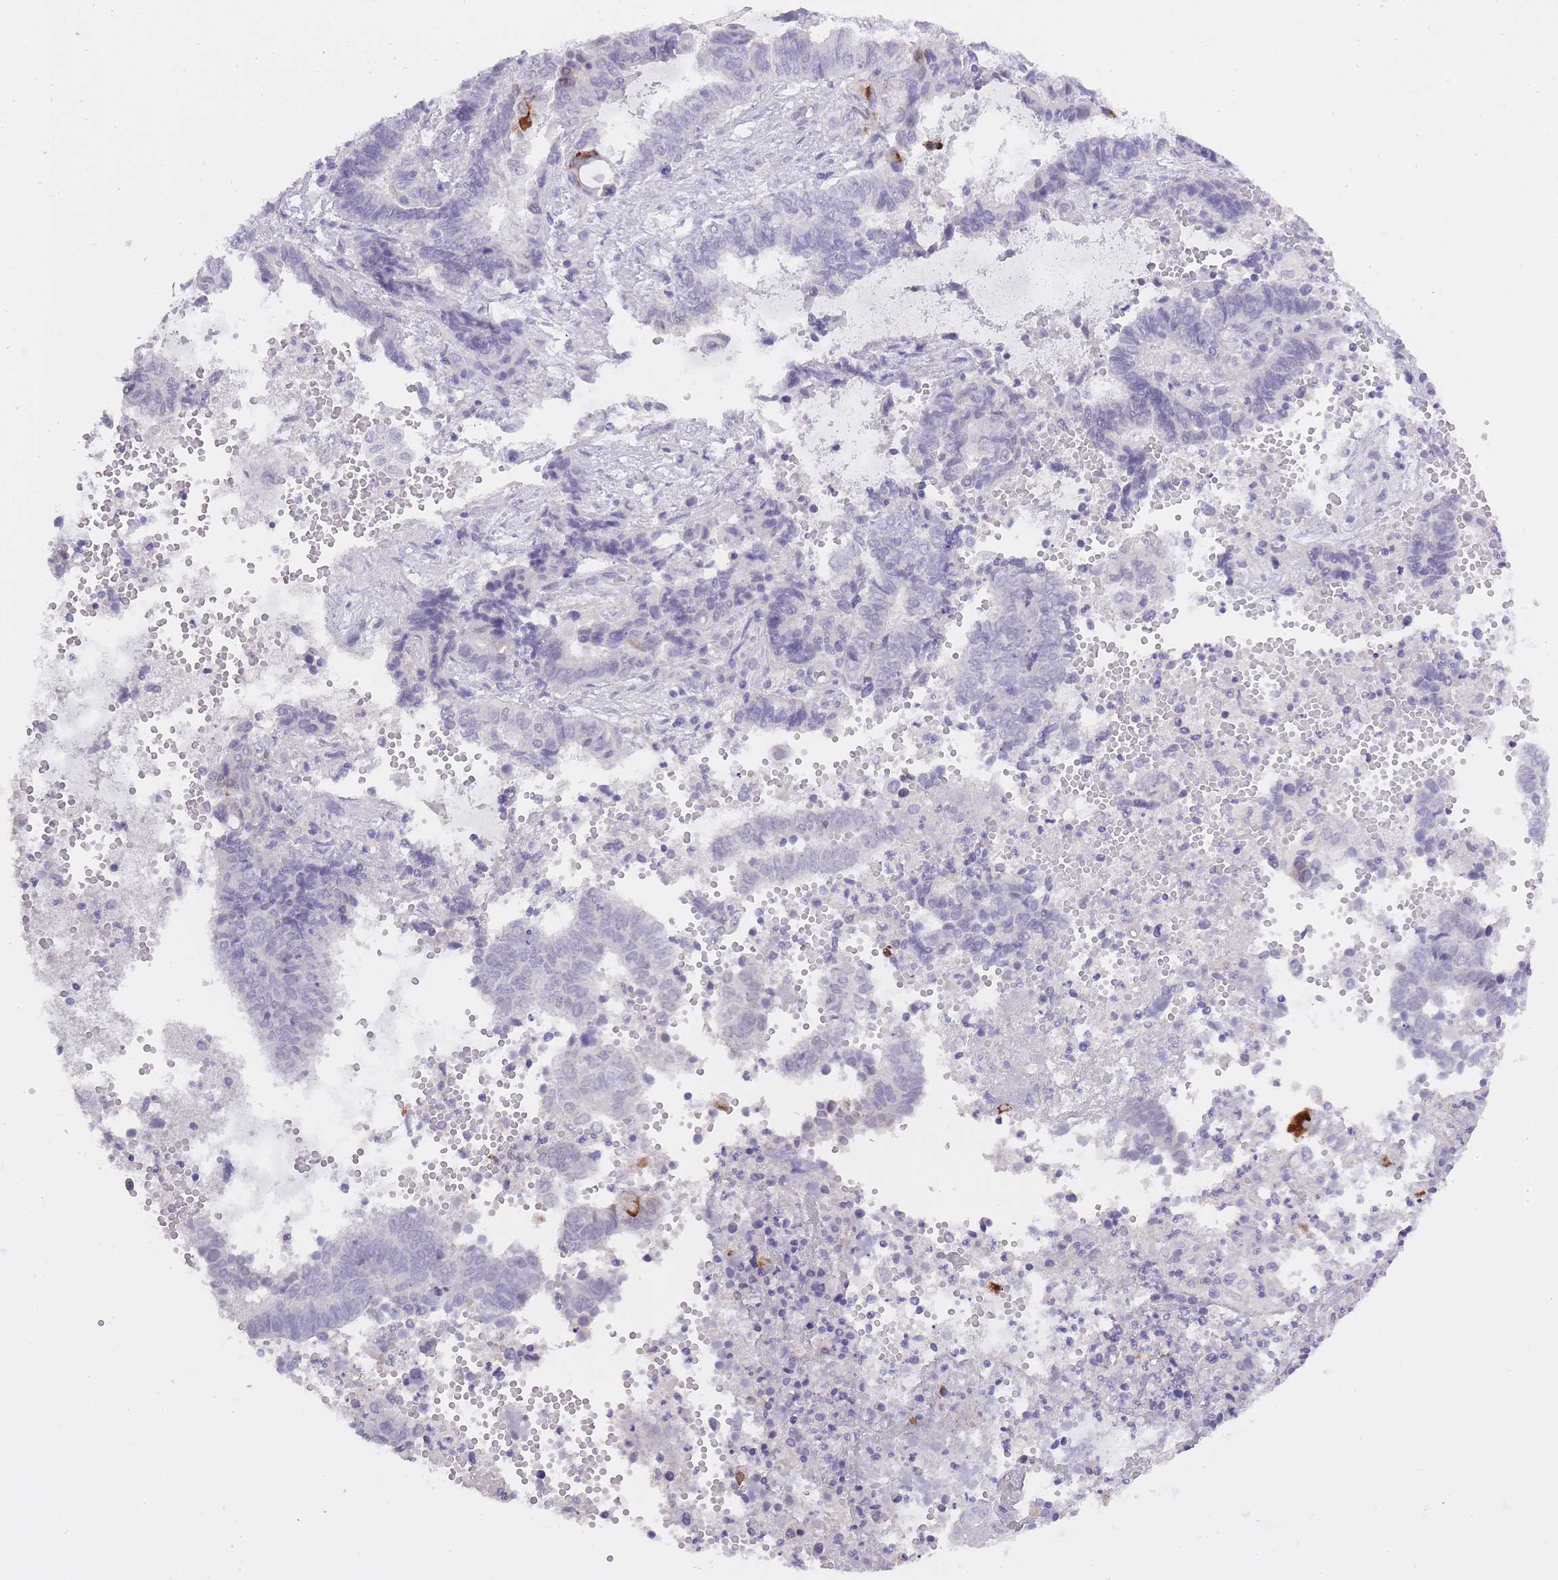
{"staining": {"intensity": "negative", "quantity": "none", "location": "none"}, "tissue": "endometrial cancer", "cell_type": "Tumor cells", "image_type": "cancer", "snomed": [{"axis": "morphology", "description": "Adenocarcinoma, NOS"}, {"axis": "topography", "description": "Uterus"}, {"axis": "topography", "description": "Endometrium"}], "caption": "Endometrial cancer was stained to show a protein in brown. There is no significant staining in tumor cells.", "gene": "BDKRB2", "patient": {"sex": "female", "age": 70}}